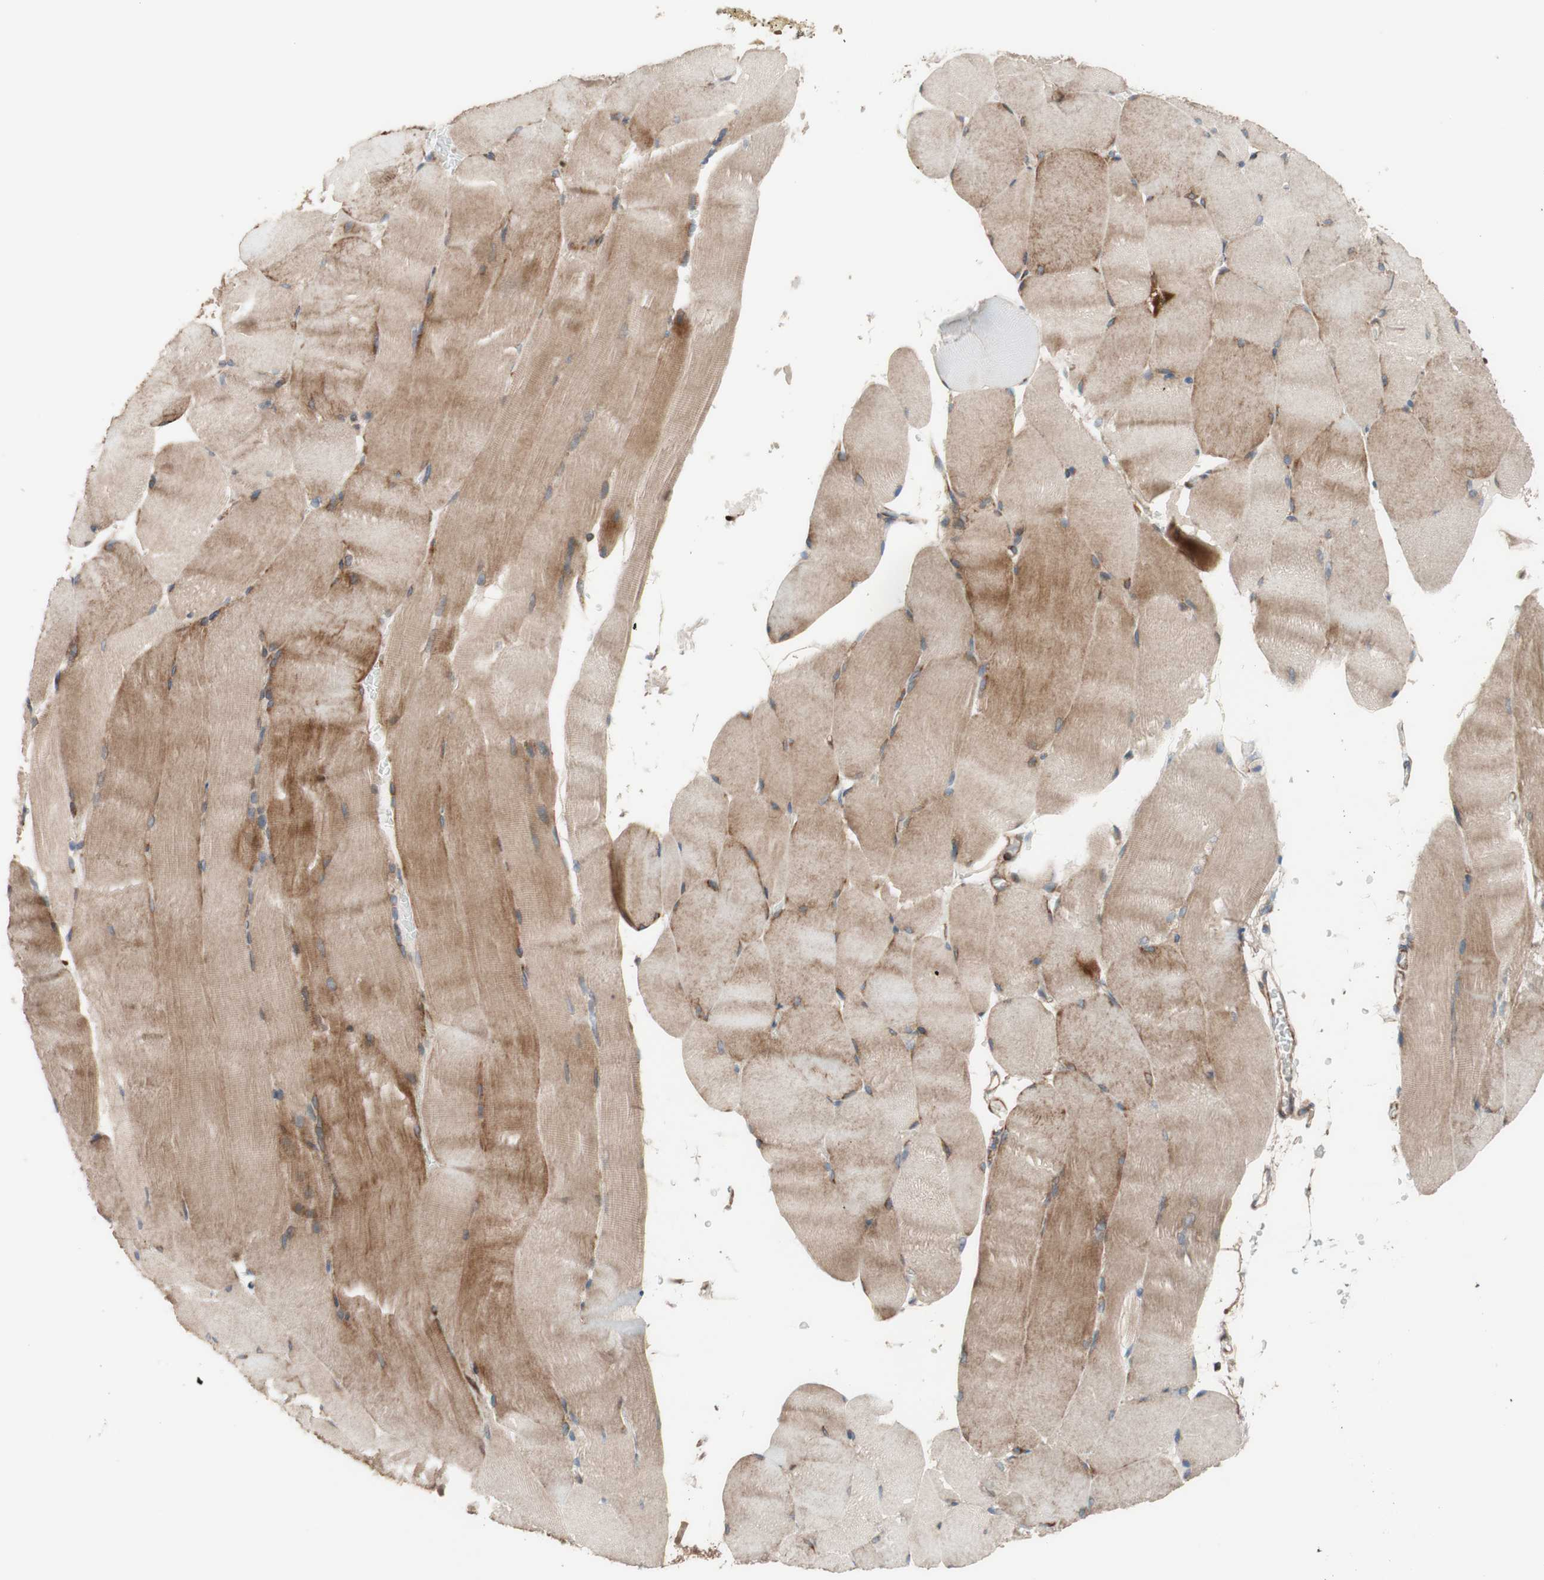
{"staining": {"intensity": "moderate", "quantity": ">75%", "location": "cytoplasmic/membranous"}, "tissue": "skeletal muscle", "cell_type": "Myocytes", "image_type": "normal", "snomed": [{"axis": "morphology", "description": "Normal tissue, NOS"}, {"axis": "topography", "description": "Skin"}, {"axis": "topography", "description": "Skeletal muscle"}], "caption": "Protein analysis of benign skeletal muscle reveals moderate cytoplasmic/membranous positivity in about >75% of myocytes.", "gene": "CCN4", "patient": {"sex": "male", "age": 83}}